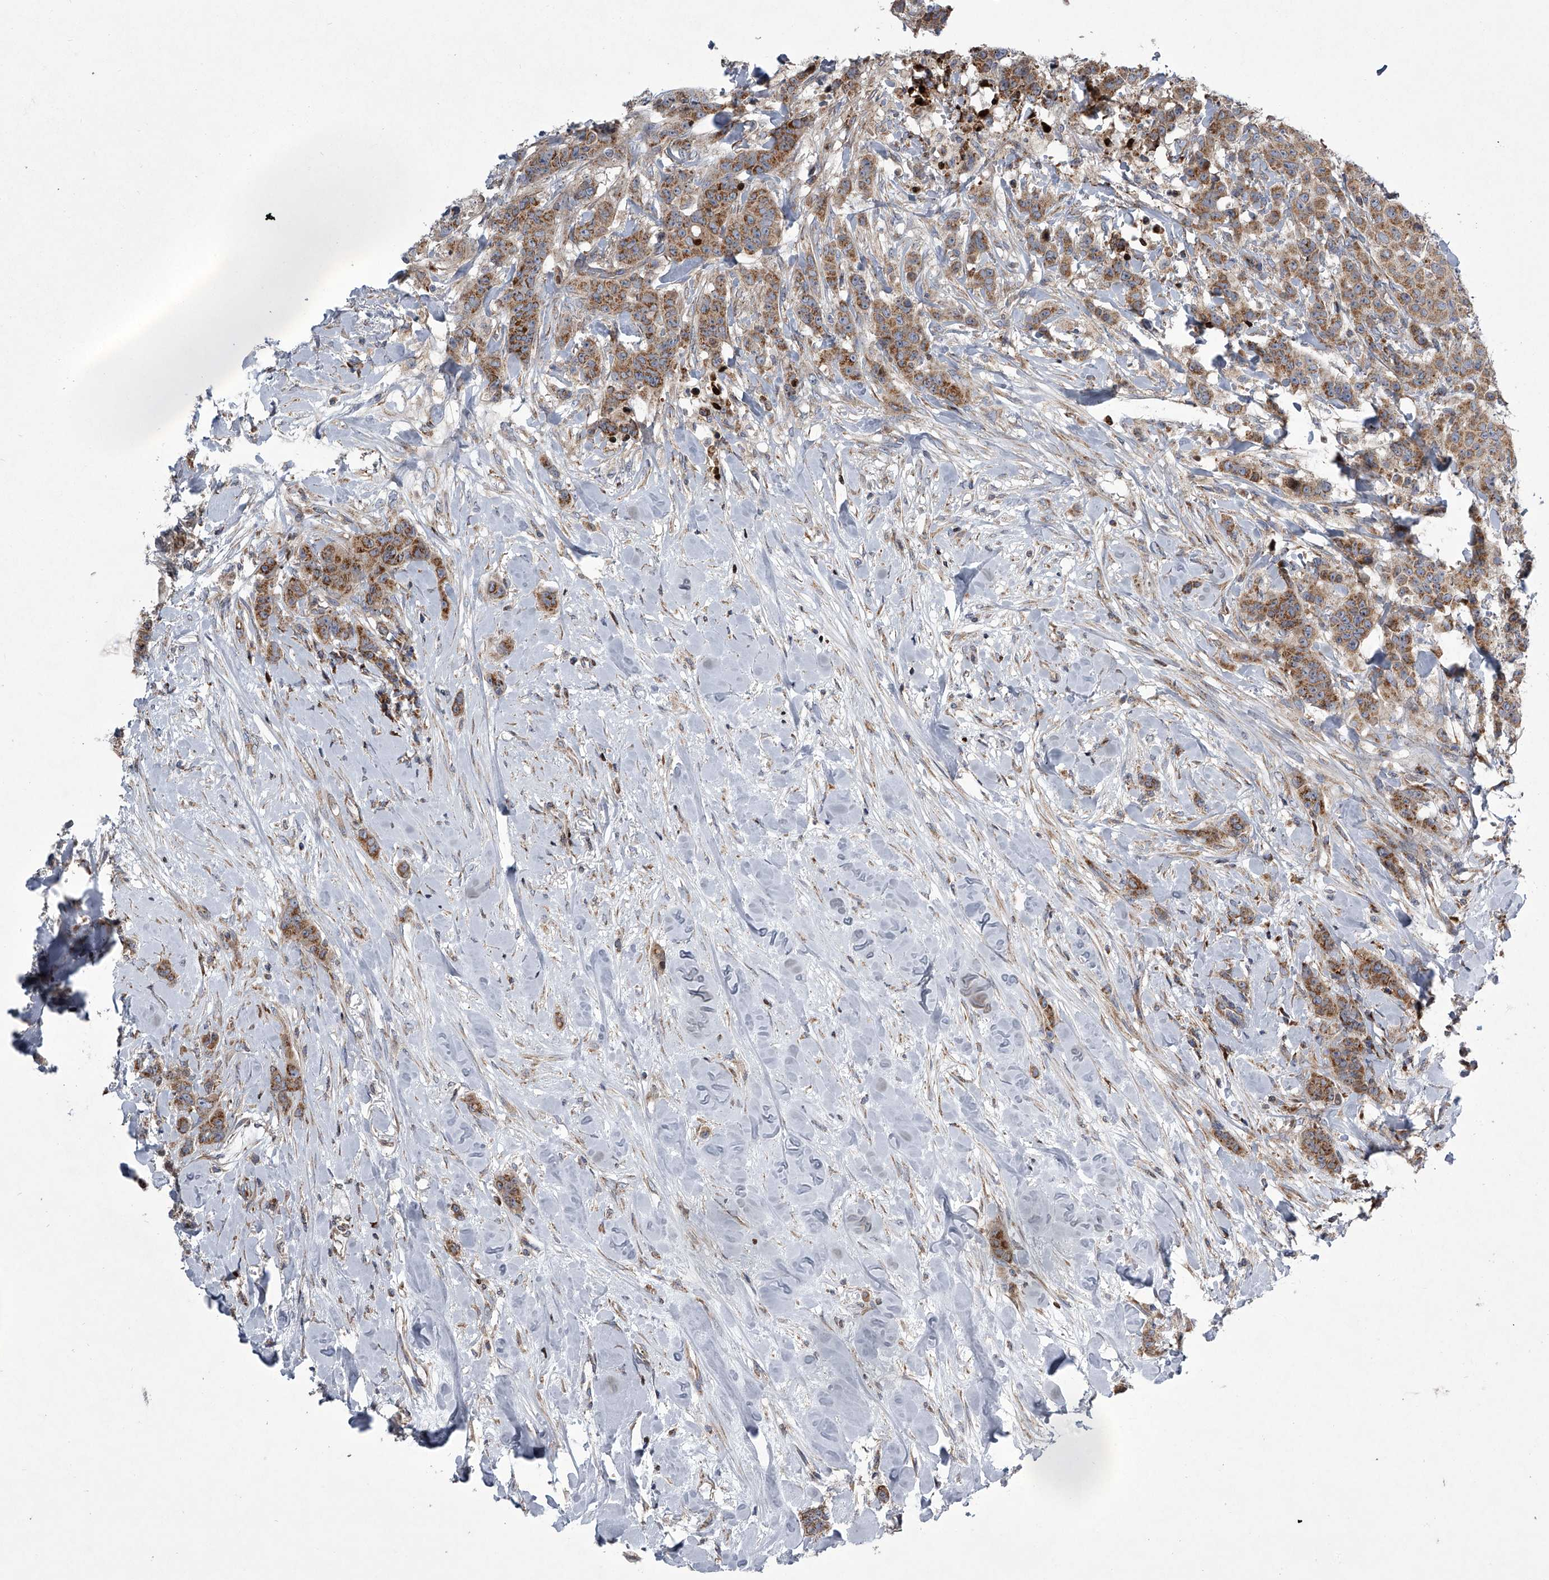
{"staining": {"intensity": "moderate", "quantity": ">75%", "location": "cytoplasmic/membranous"}, "tissue": "breast cancer", "cell_type": "Tumor cells", "image_type": "cancer", "snomed": [{"axis": "morphology", "description": "Duct carcinoma"}, {"axis": "topography", "description": "Breast"}], "caption": "Protein analysis of breast cancer tissue displays moderate cytoplasmic/membranous staining in approximately >75% of tumor cells. Using DAB (3,3'-diaminobenzidine) (brown) and hematoxylin (blue) stains, captured at high magnification using brightfield microscopy.", "gene": "STRADA", "patient": {"sex": "female", "age": 40}}